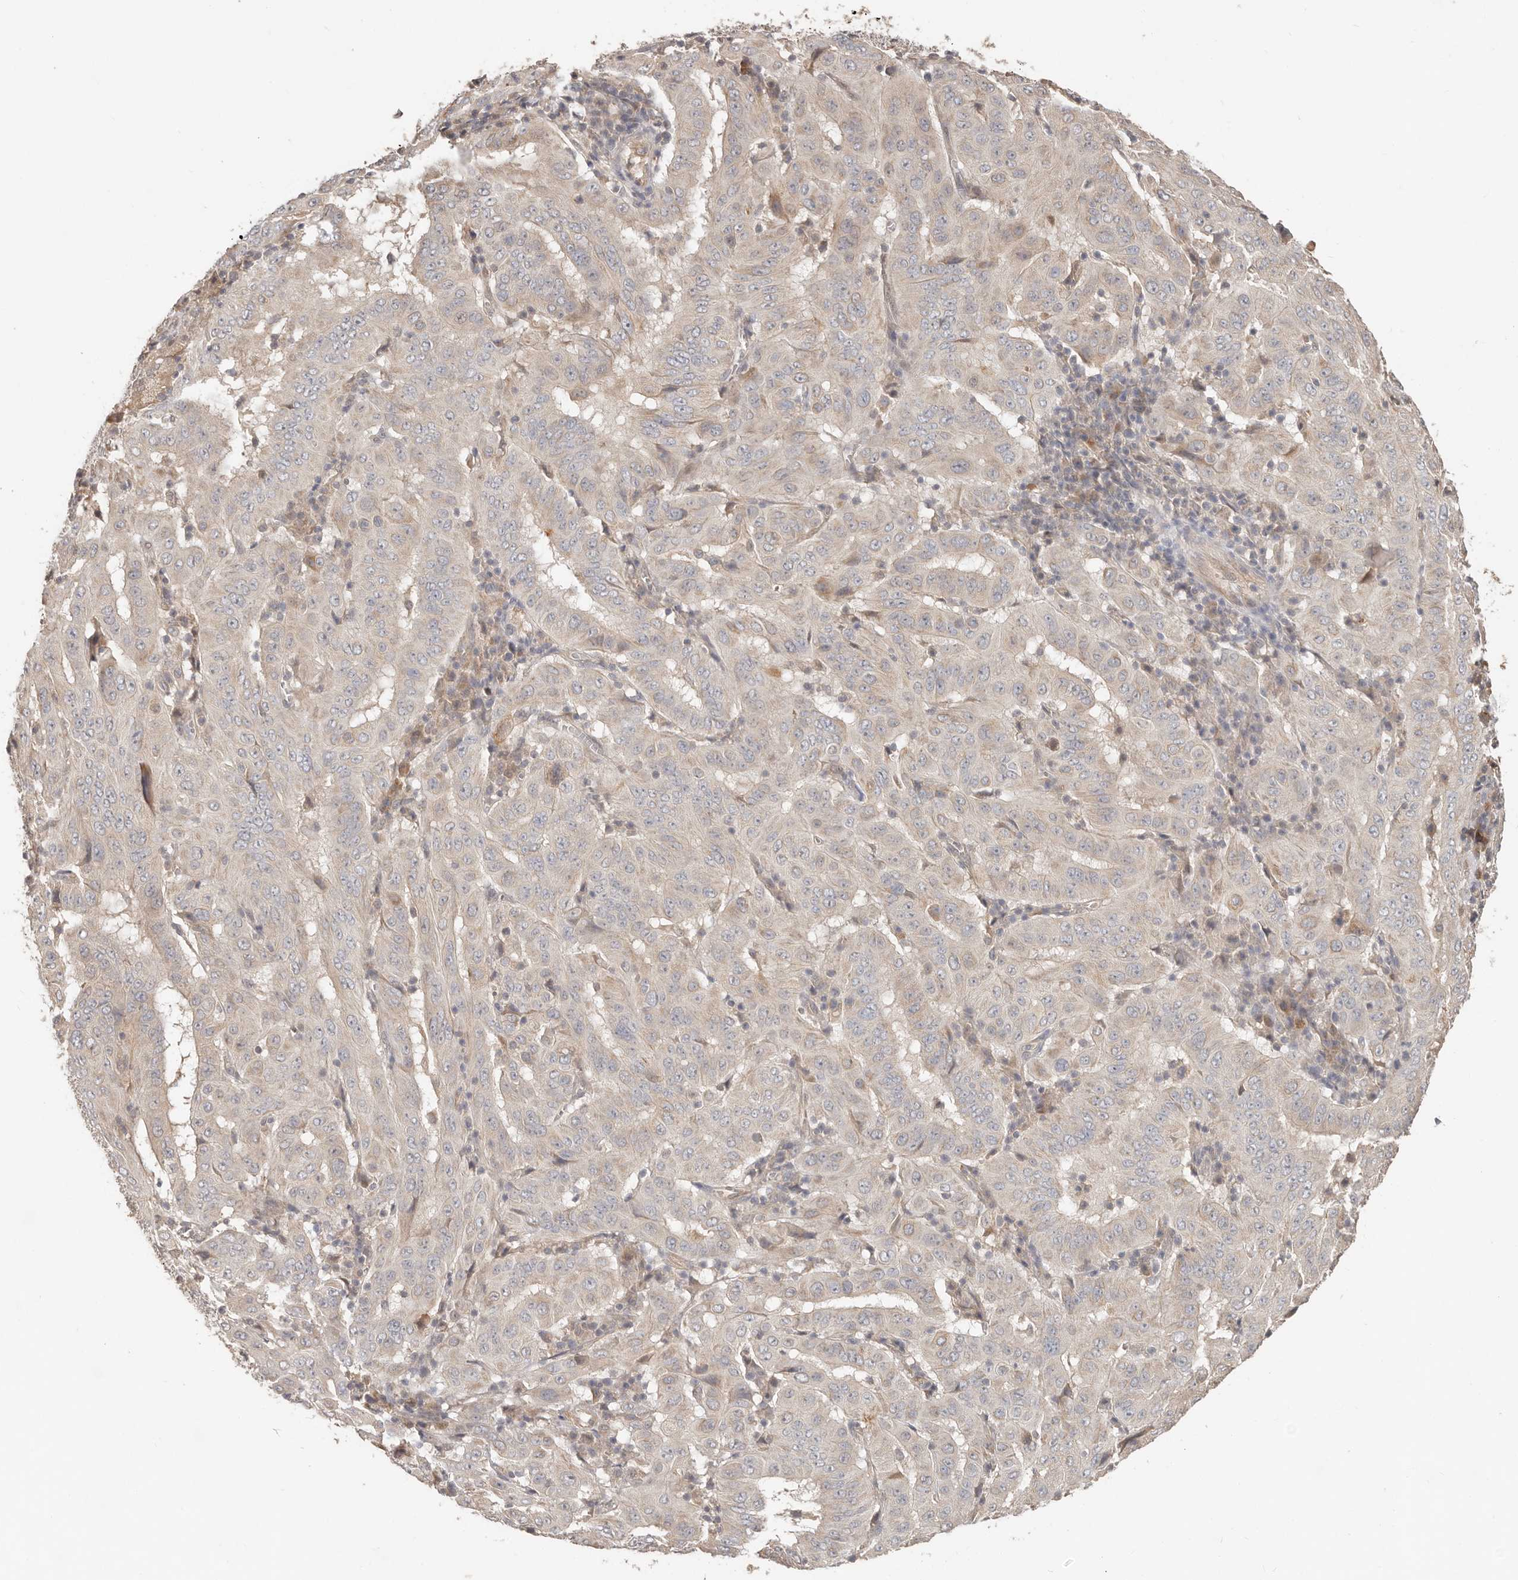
{"staining": {"intensity": "weak", "quantity": "<25%", "location": "cytoplasmic/membranous"}, "tissue": "pancreatic cancer", "cell_type": "Tumor cells", "image_type": "cancer", "snomed": [{"axis": "morphology", "description": "Adenocarcinoma, NOS"}, {"axis": "topography", "description": "Pancreas"}], "caption": "Tumor cells show no significant expression in adenocarcinoma (pancreatic).", "gene": "MTFR2", "patient": {"sex": "male", "age": 63}}